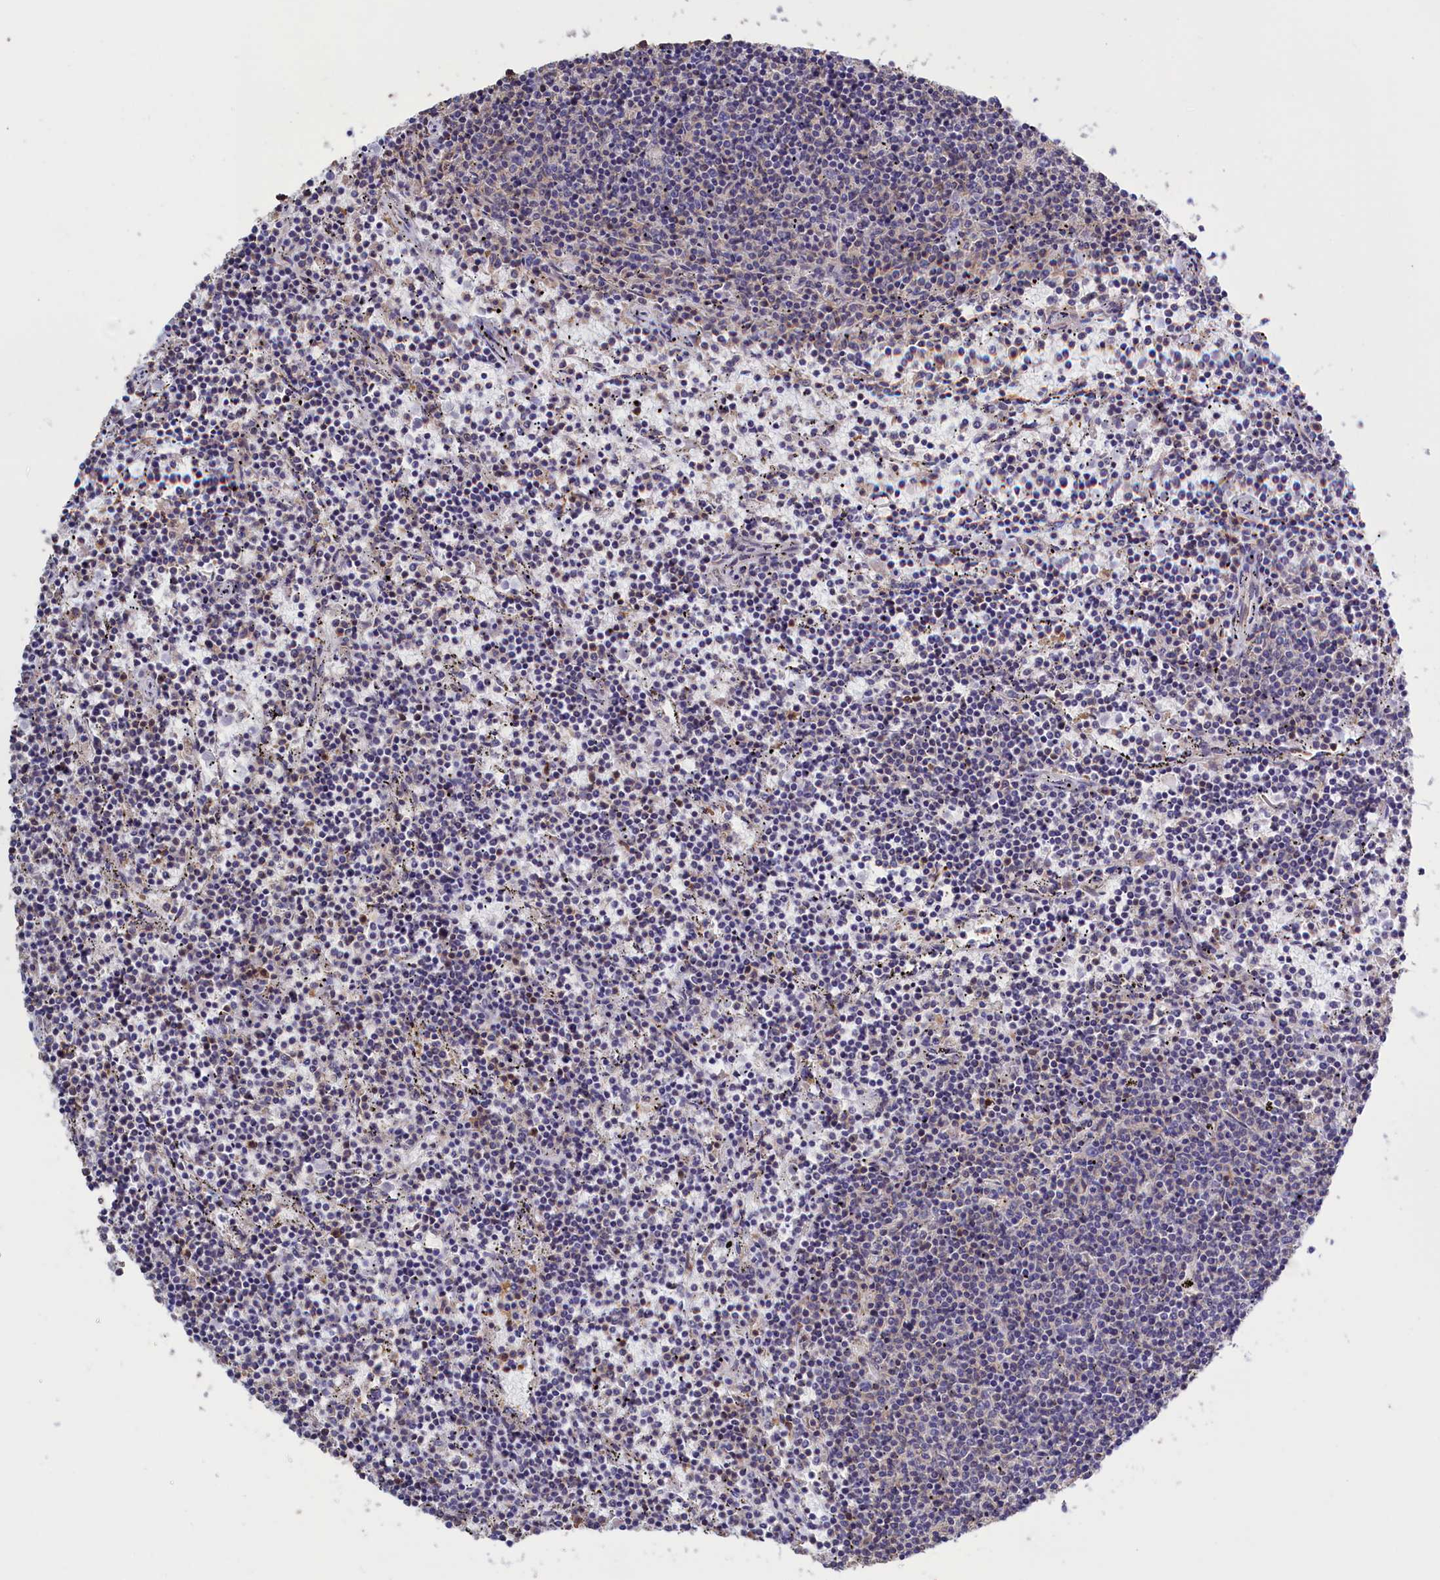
{"staining": {"intensity": "negative", "quantity": "none", "location": "none"}, "tissue": "lymphoma", "cell_type": "Tumor cells", "image_type": "cancer", "snomed": [{"axis": "morphology", "description": "Malignant lymphoma, non-Hodgkin's type, Low grade"}, {"axis": "topography", "description": "Spleen"}], "caption": "Histopathology image shows no significant protein expression in tumor cells of lymphoma.", "gene": "ARHGAP18", "patient": {"sex": "female", "age": 50}}